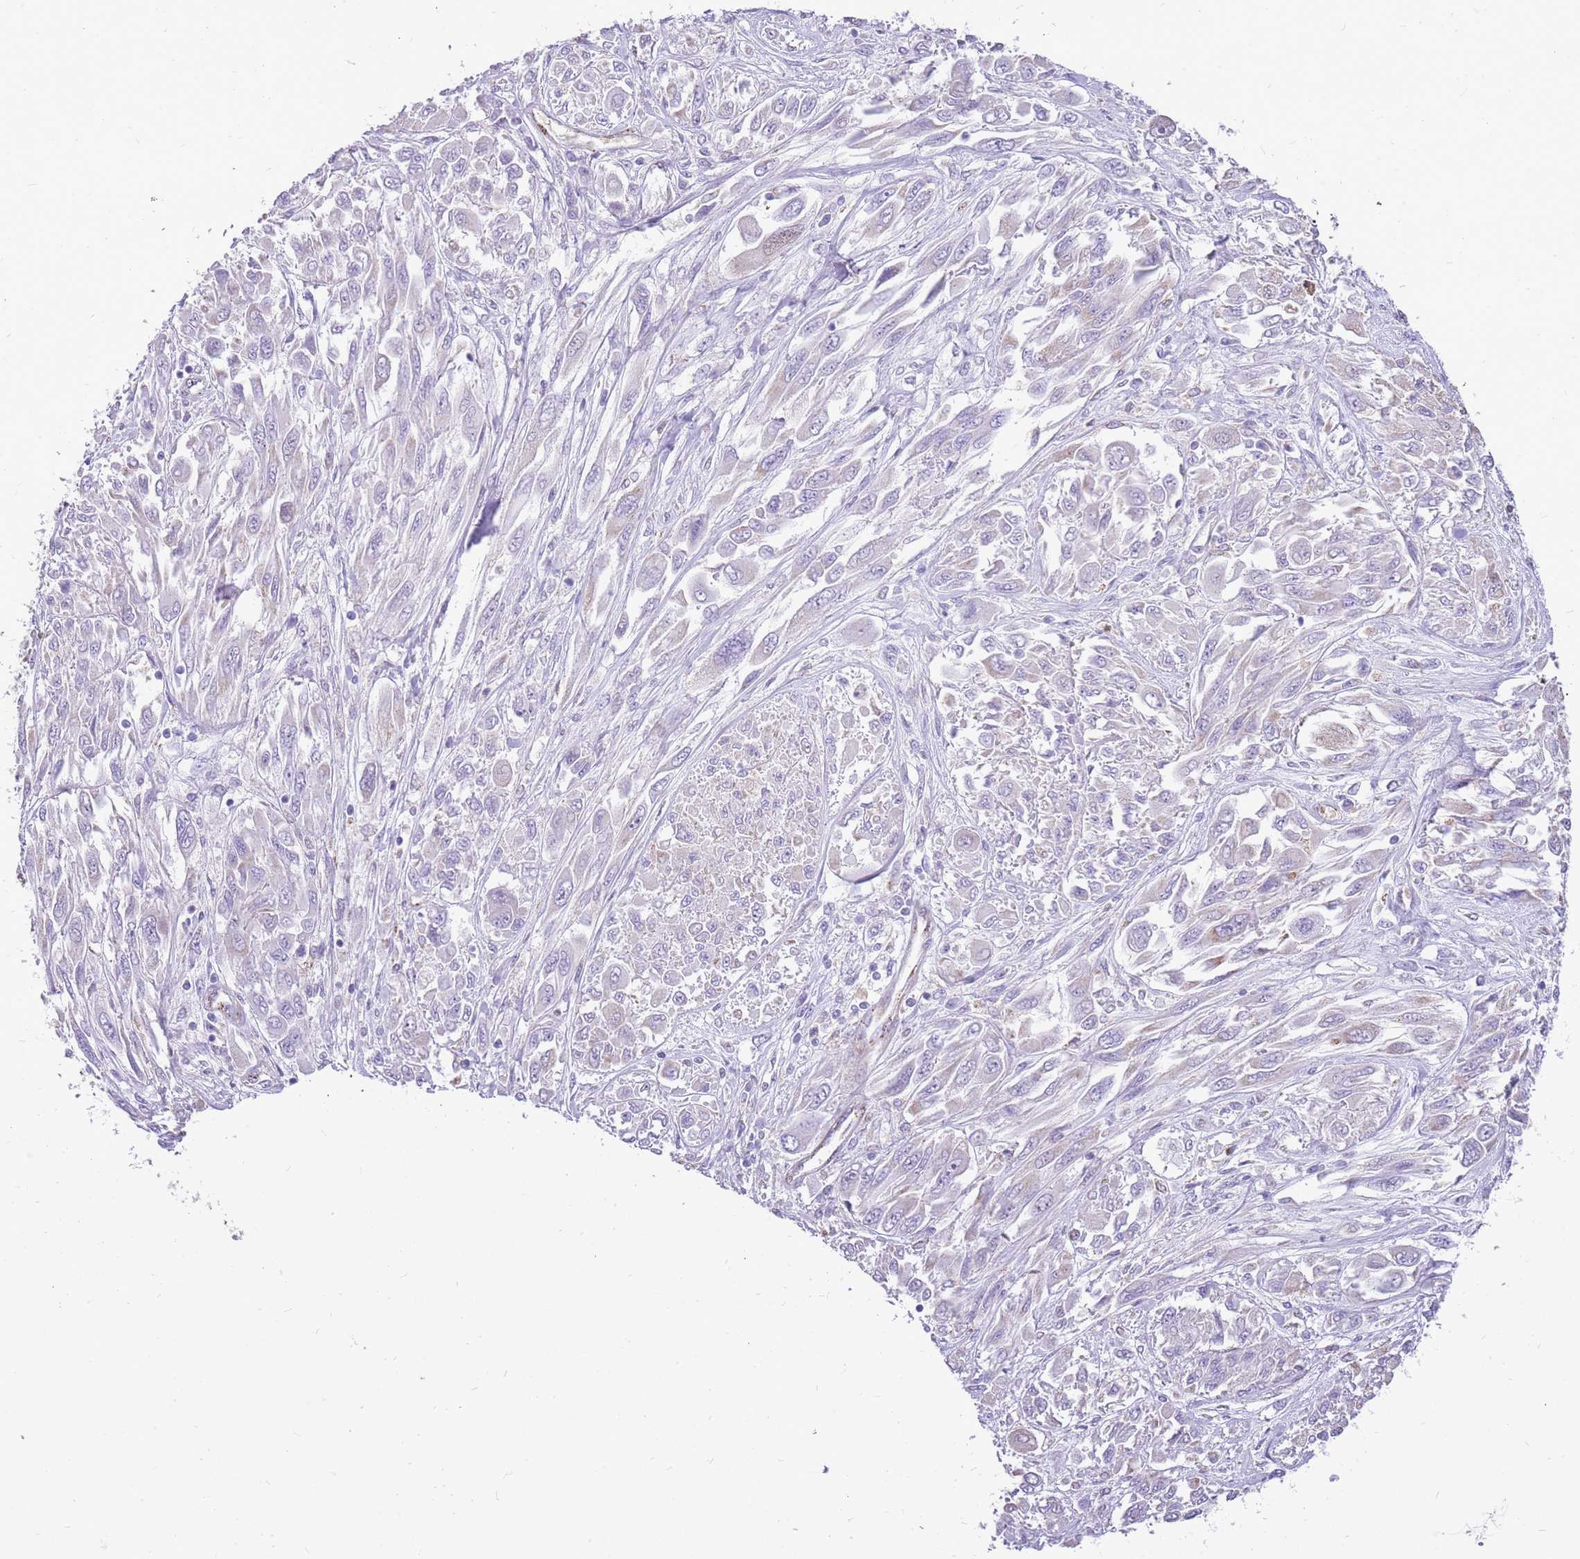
{"staining": {"intensity": "negative", "quantity": "none", "location": "none"}, "tissue": "melanoma", "cell_type": "Tumor cells", "image_type": "cancer", "snomed": [{"axis": "morphology", "description": "Malignant melanoma, NOS"}, {"axis": "topography", "description": "Skin"}], "caption": "Melanoma was stained to show a protein in brown. There is no significant expression in tumor cells.", "gene": "PCNX1", "patient": {"sex": "female", "age": 91}}